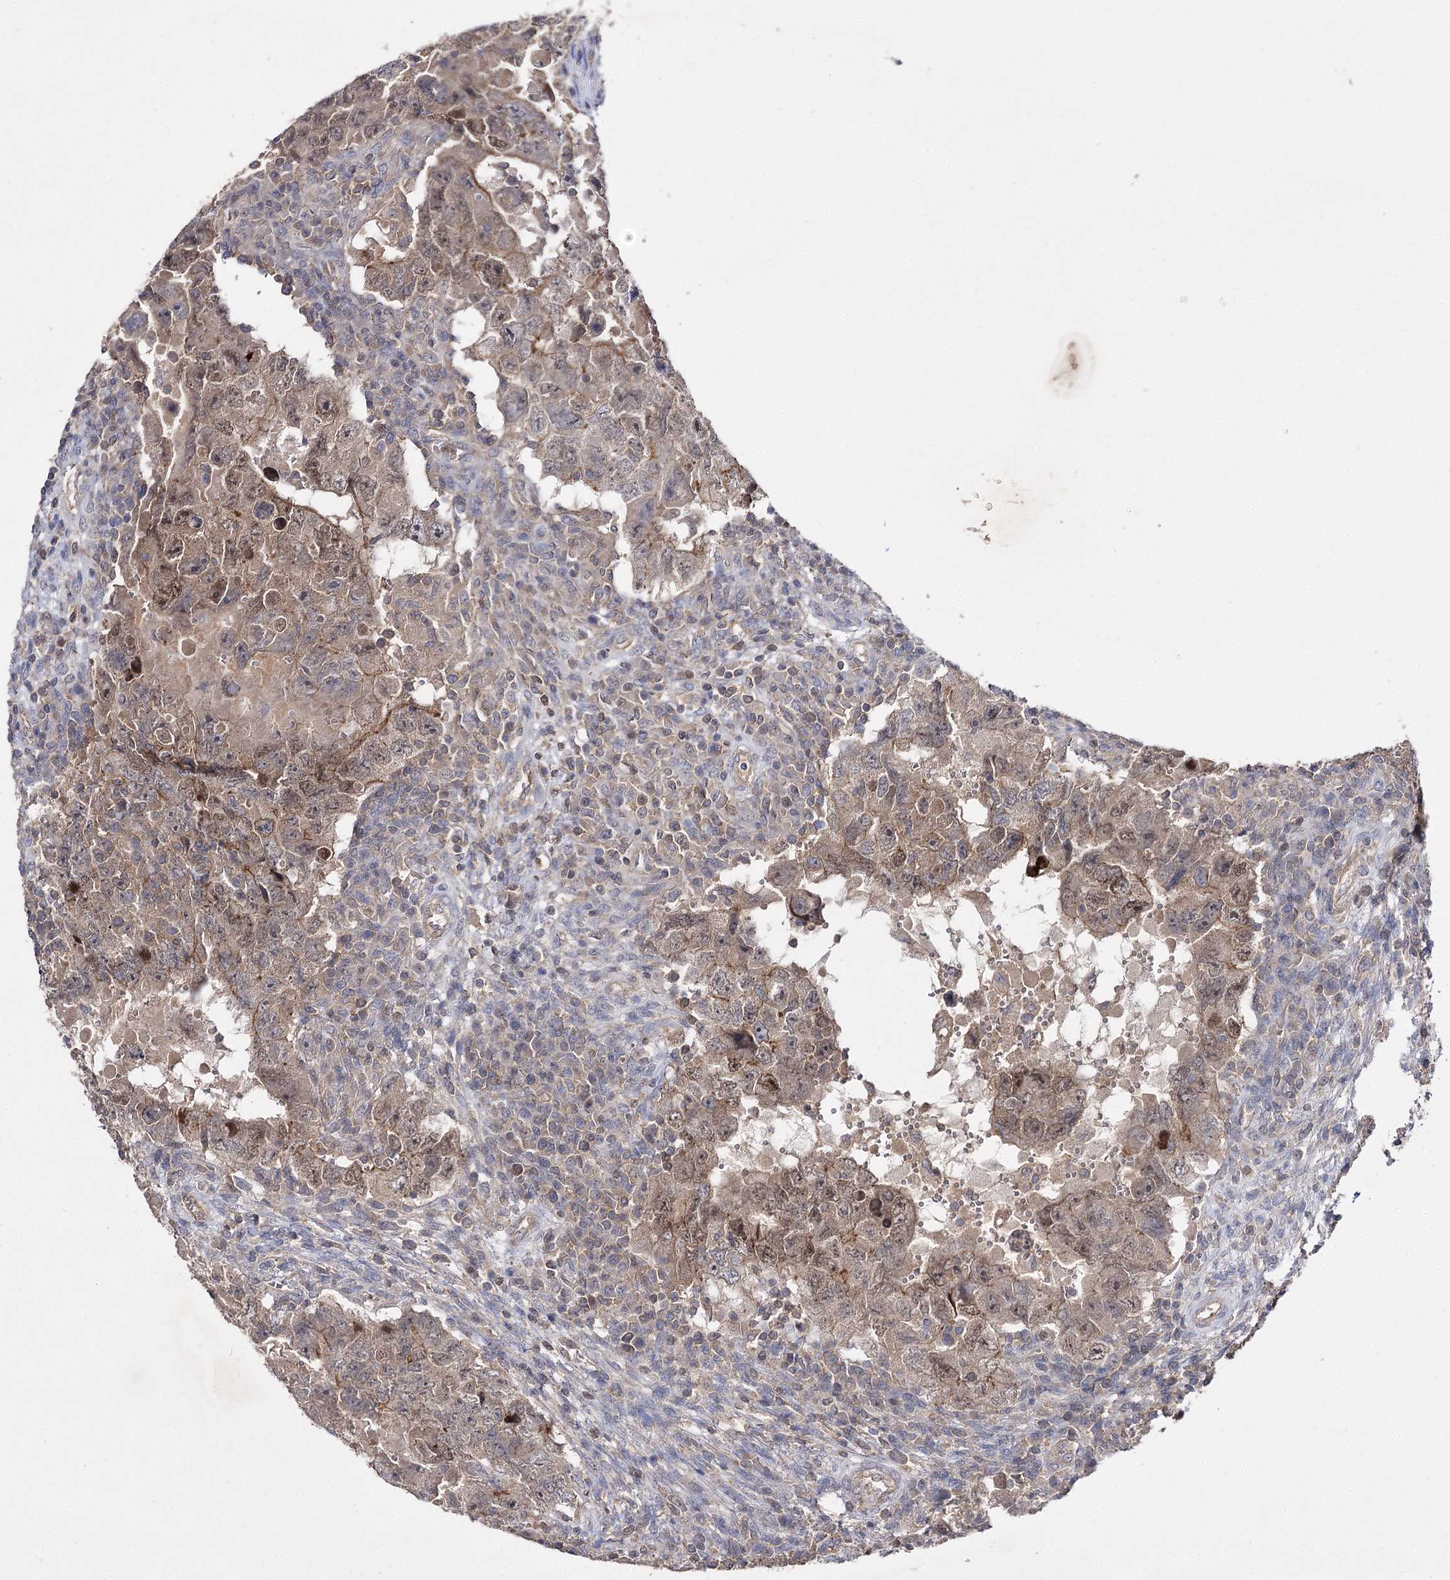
{"staining": {"intensity": "moderate", "quantity": ">75%", "location": "cytoplasmic/membranous,nuclear"}, "tissue": "testis cancer", "cell_type": "Tumor cells", "image_type": "cancer", "snomed": [{"axis": "morphology", "description": "Carcinoma, Embryonal, NOS"}, {"axis": "topography", "description": "Testis"}], "caption": "Immunohistochemistry histopathology image of testis cancer (embryonal carcinoma) stained for a protein (brown), which displays medium levels of moderate cytoplasmic/membranous and nuclear staining in about >75% of tumor cells.", "gene": "BCR", "patient": {"sex": "male", "age": 26}}